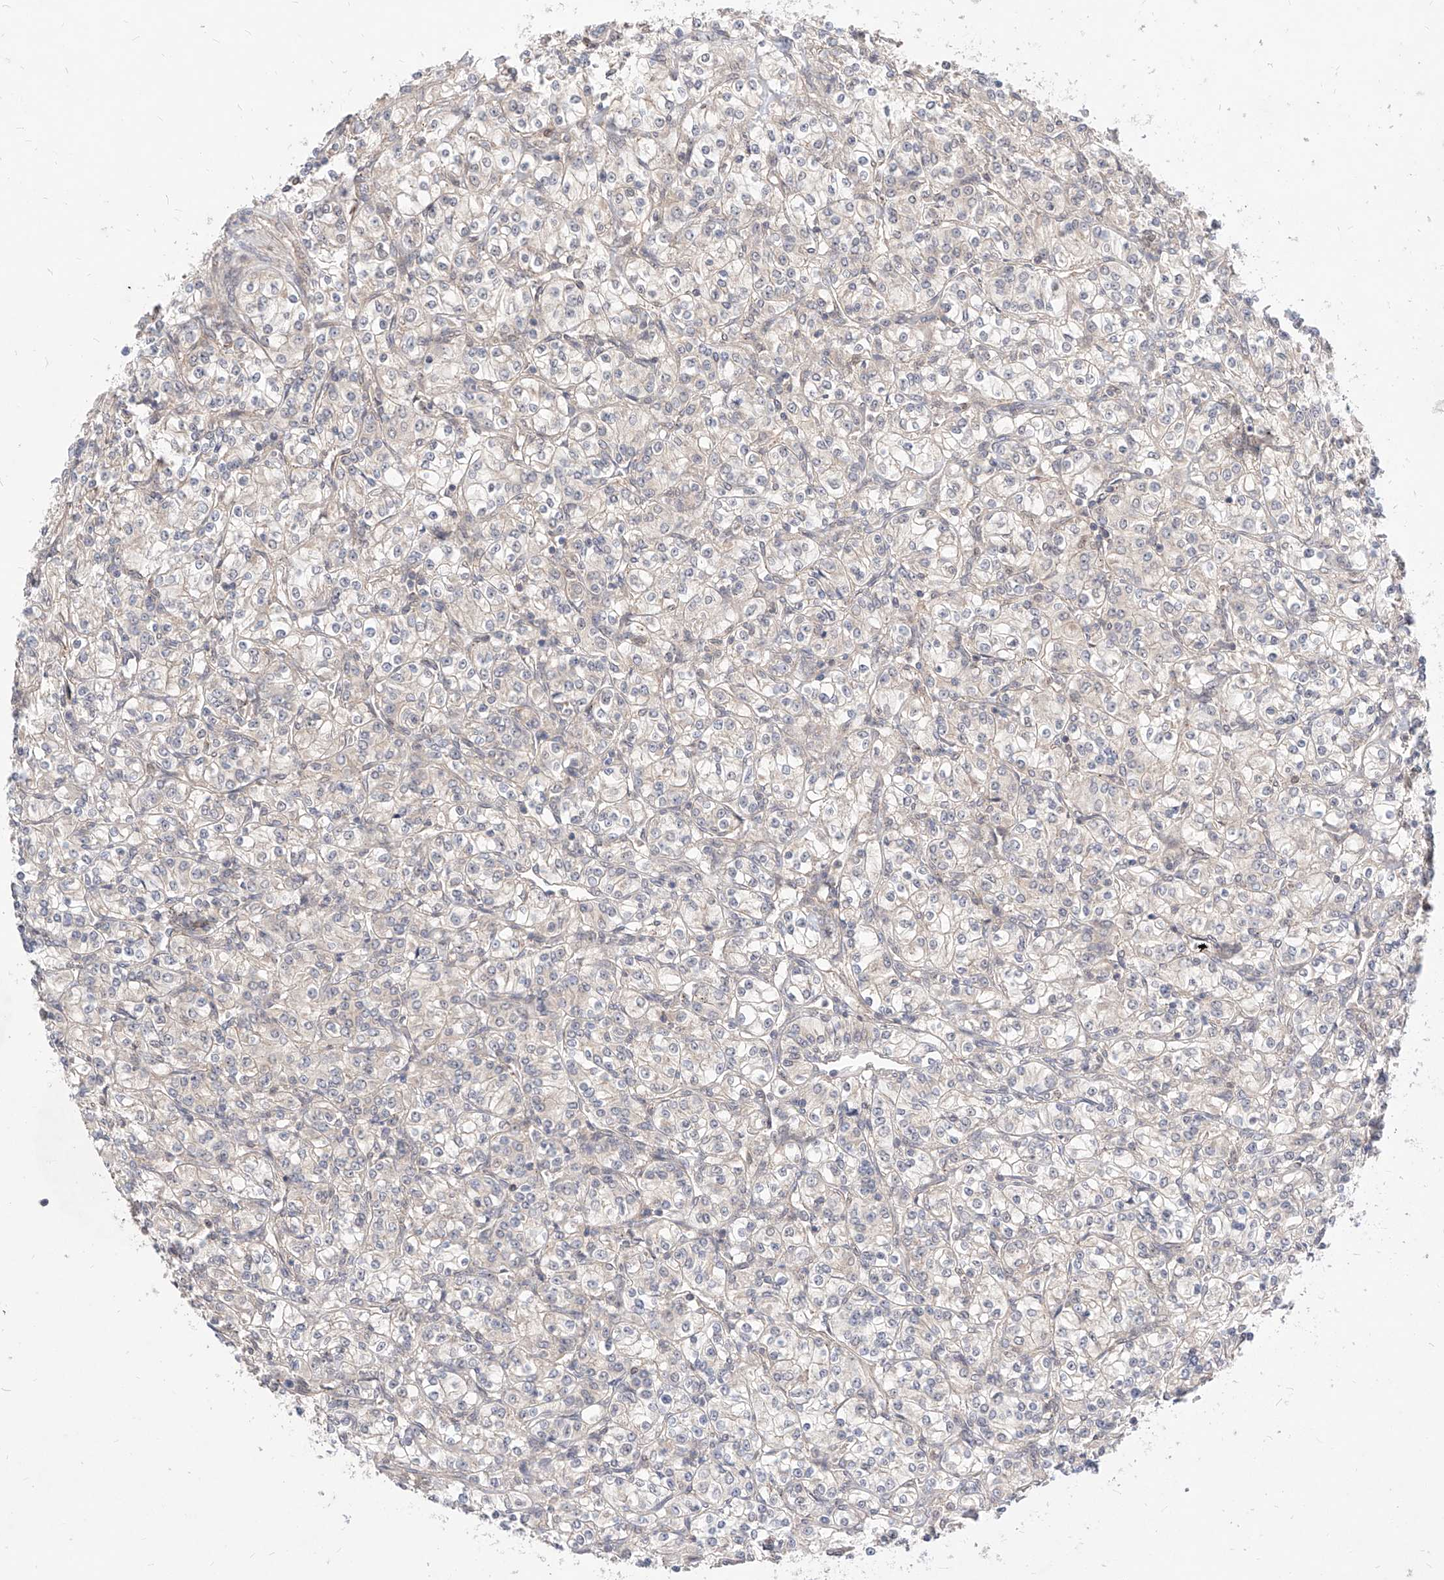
{"staining": {"intensity": "negative", "quantity": "none", "location": "none"}, "tissue": "renal cancer", "cell_type": "Tumor cells", "image_type": "cancer", "snomed": [{"axis": "morphology", "description": "Adenocarcinoma, NOS"}, {"axis": "topography", "description": "Kidney"}], "caption": "Micrograph shows no significant protein expression in tumor cells of renal cancer.", "gene": "TSNAX", "patient": {"sex": "male", "age": 77}}